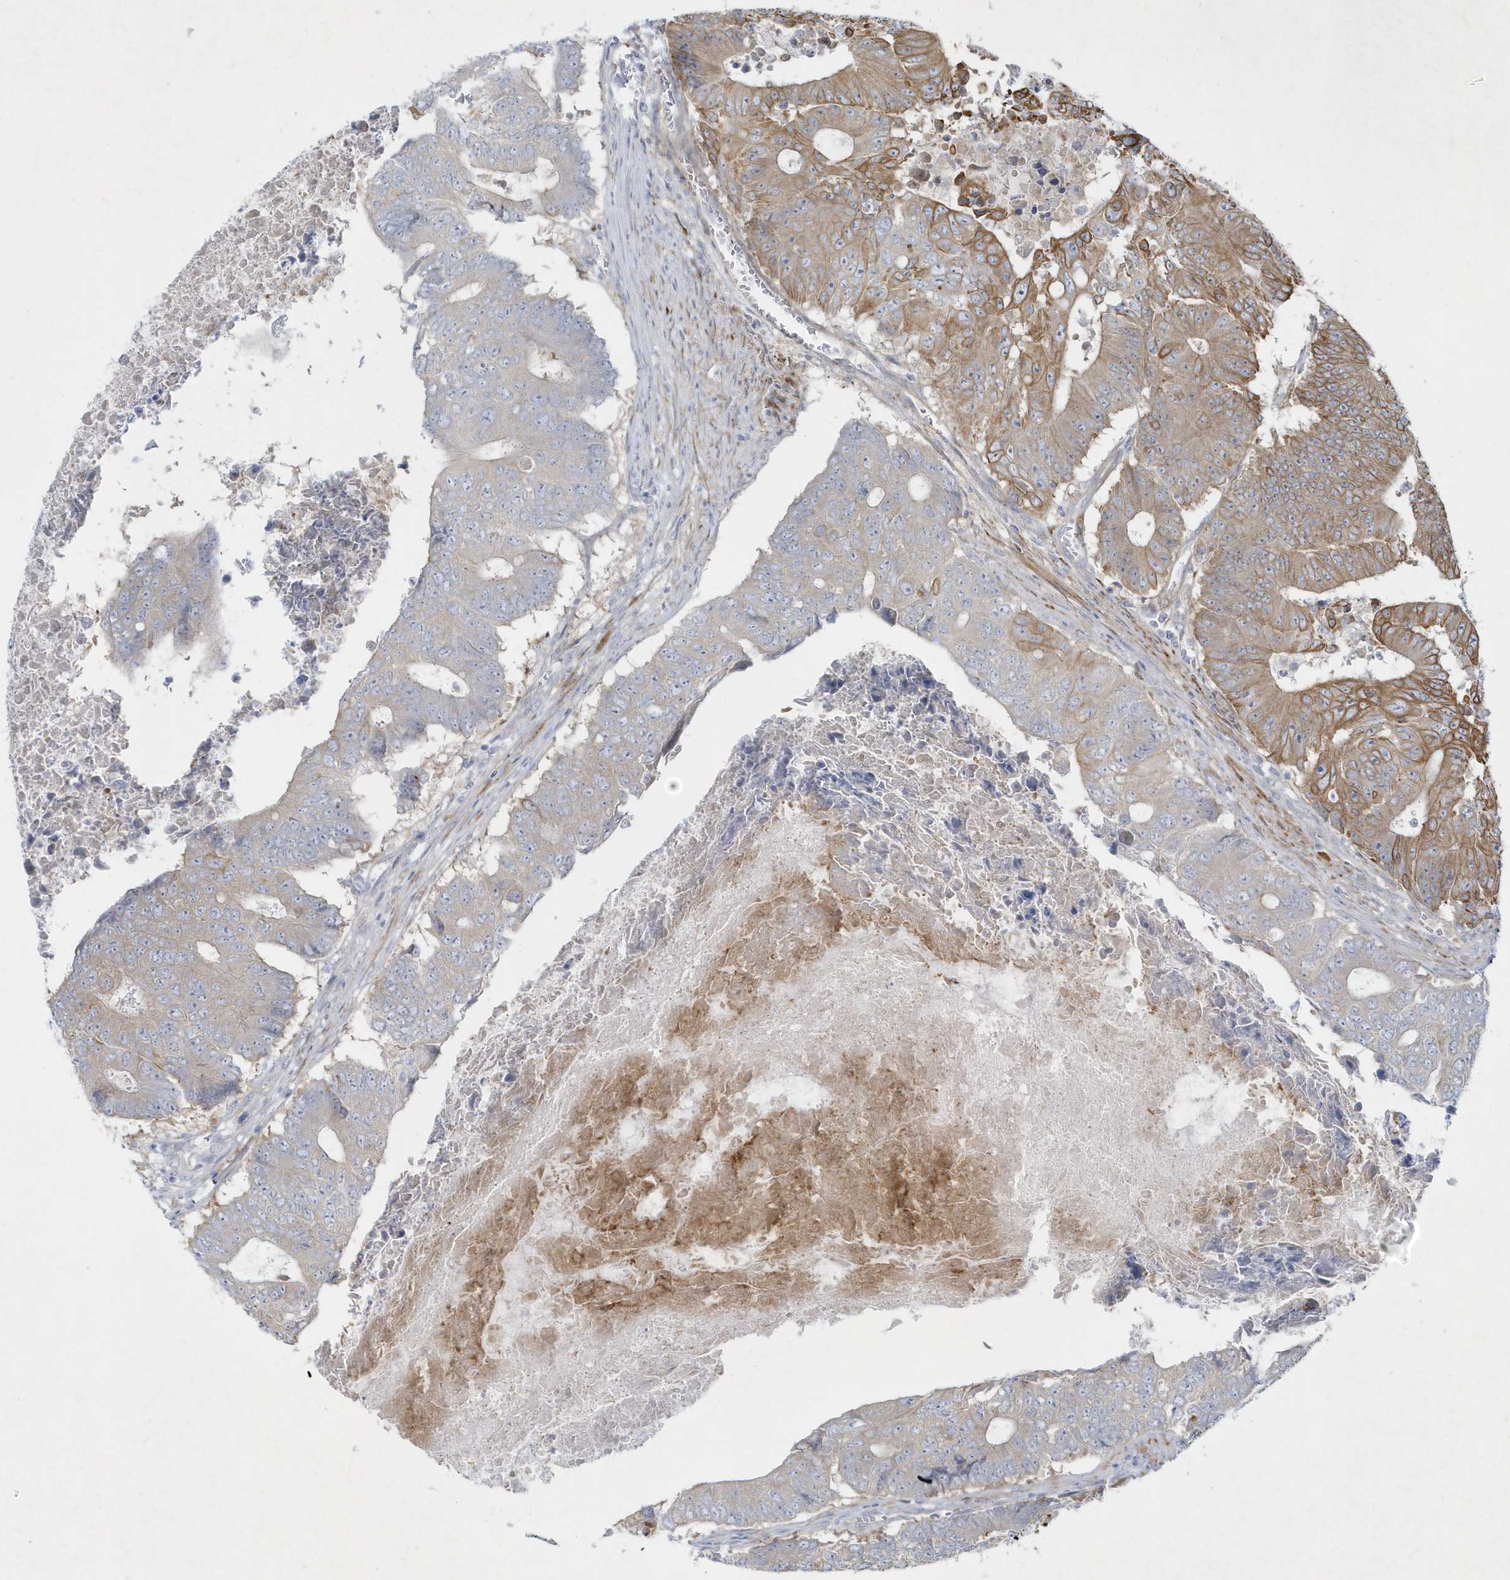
{"staining": {"intensity": "moderate", "quantity": "25%-75%", "location": "cytoplasmic/membranous"}, "tissue": "colorectal cancer", "cell_type": "Tumor cells", "image_type": "cancer", "snomed": [{"axis": "morphology", "description": "Adenocarcinoma, NOS"}, {"axis": "topography", "description": "Colon"}], "caption": "Immunohistochemistry image of neoplastic tissue: human colorectal adenocarcinoma stained using immunohistochemistry reveals medium levels of moderate protein expression localized specifically in the cytoplasmic/membranous of tumor cells, appearing as a cytoplasmic/membranous brown color.", "gene": "LARS1", "patient": {"sex": "male", "age": 87}}